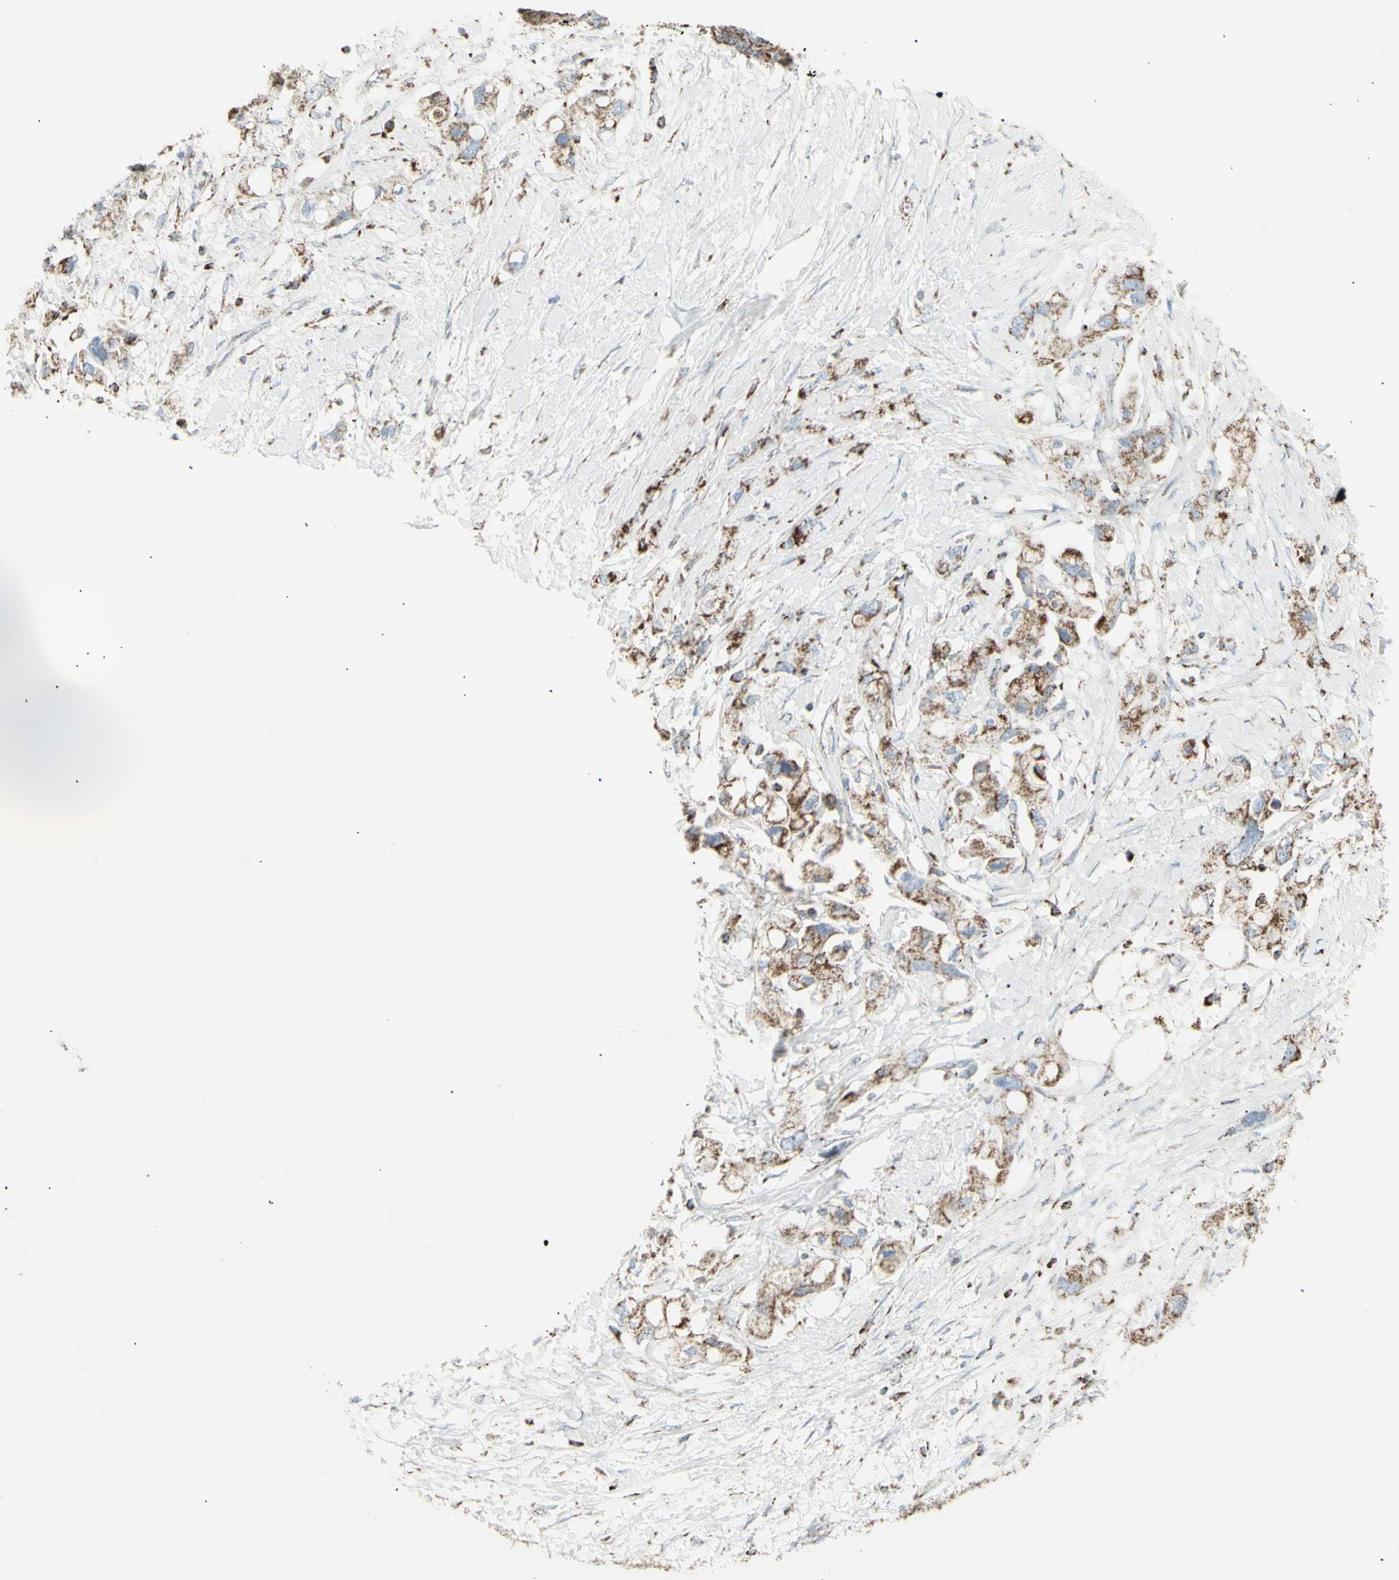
{"staining": {"intensity": "moderate", "quantity": ">75%", "location": "cytoplasmic/membranous"}, "tissue": "pancreatic cancer", "cell_type": "Tumor cells", "image_type": "cancer", "snomed": [{"axis": "morphology", "description": "Adenocarcinoma, NOS"}, {"axis": "topography", "description": "Pancreas"}], "caption": "A photomicrograph showing moderate cytoplasmic/membranous expression in approximately >75% of tumor cells in pancreatic adenocarcinoma, as visualized by brown immunohistochemical staining.", "gene": "PLGRKT", "patient": {"sex": "female", "age": 56}}